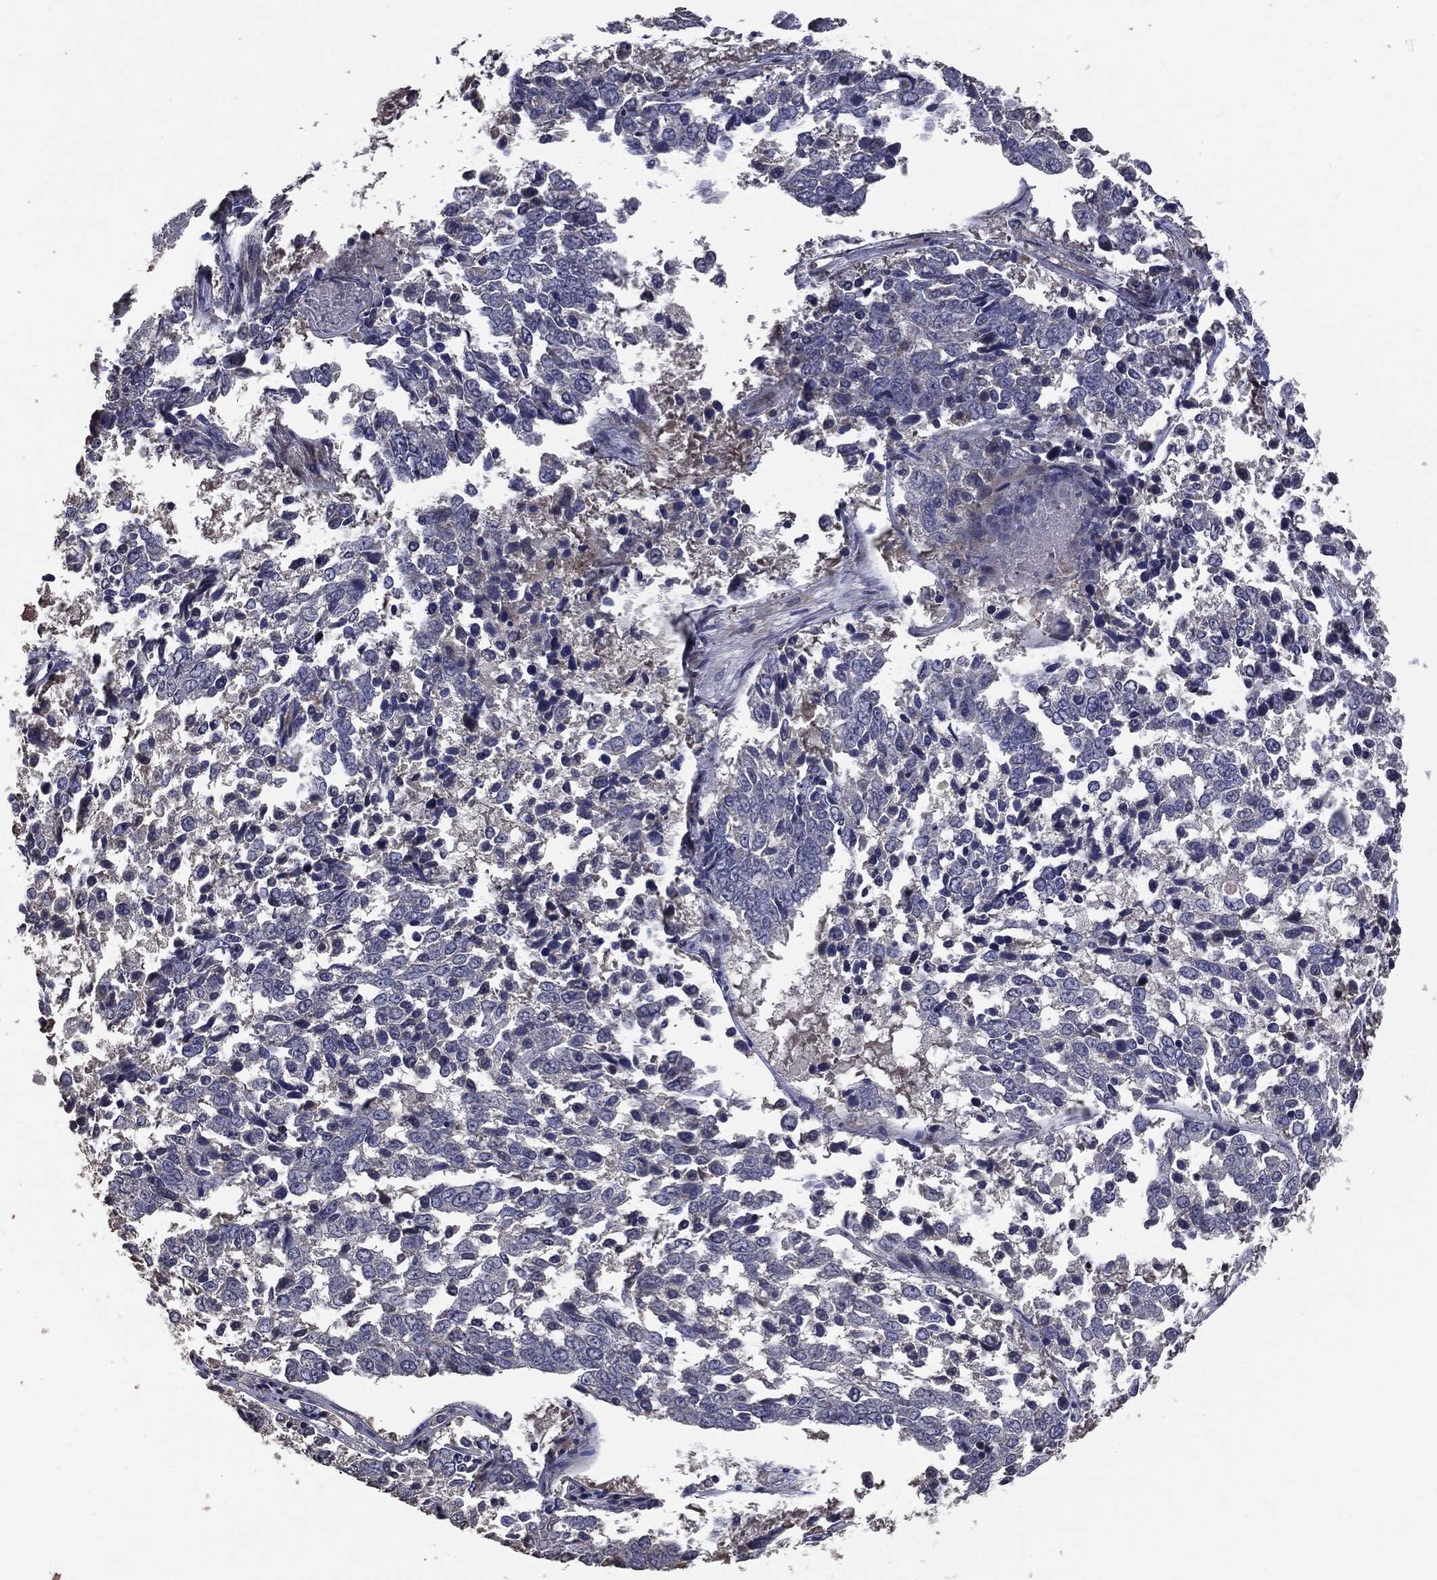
{"staining": {"intensity": "negative", "quantity": "none", "location": "none"}, "tissue": "lung cancer", "cell_type": "Tumor cells", "image_type": "cancer", "snomed": [{"axis": "morphology", "description": "Squamous cell carcinoma, NOS"}, {"axis": "topography", "description": "Lung"}], "caption": "An image of lung squamous cell carcinoma stained for a protein demonstrates no brown staining in tumor cells.", "gene": "MTOR", "patient": {"sex": "male", "age": 82}}